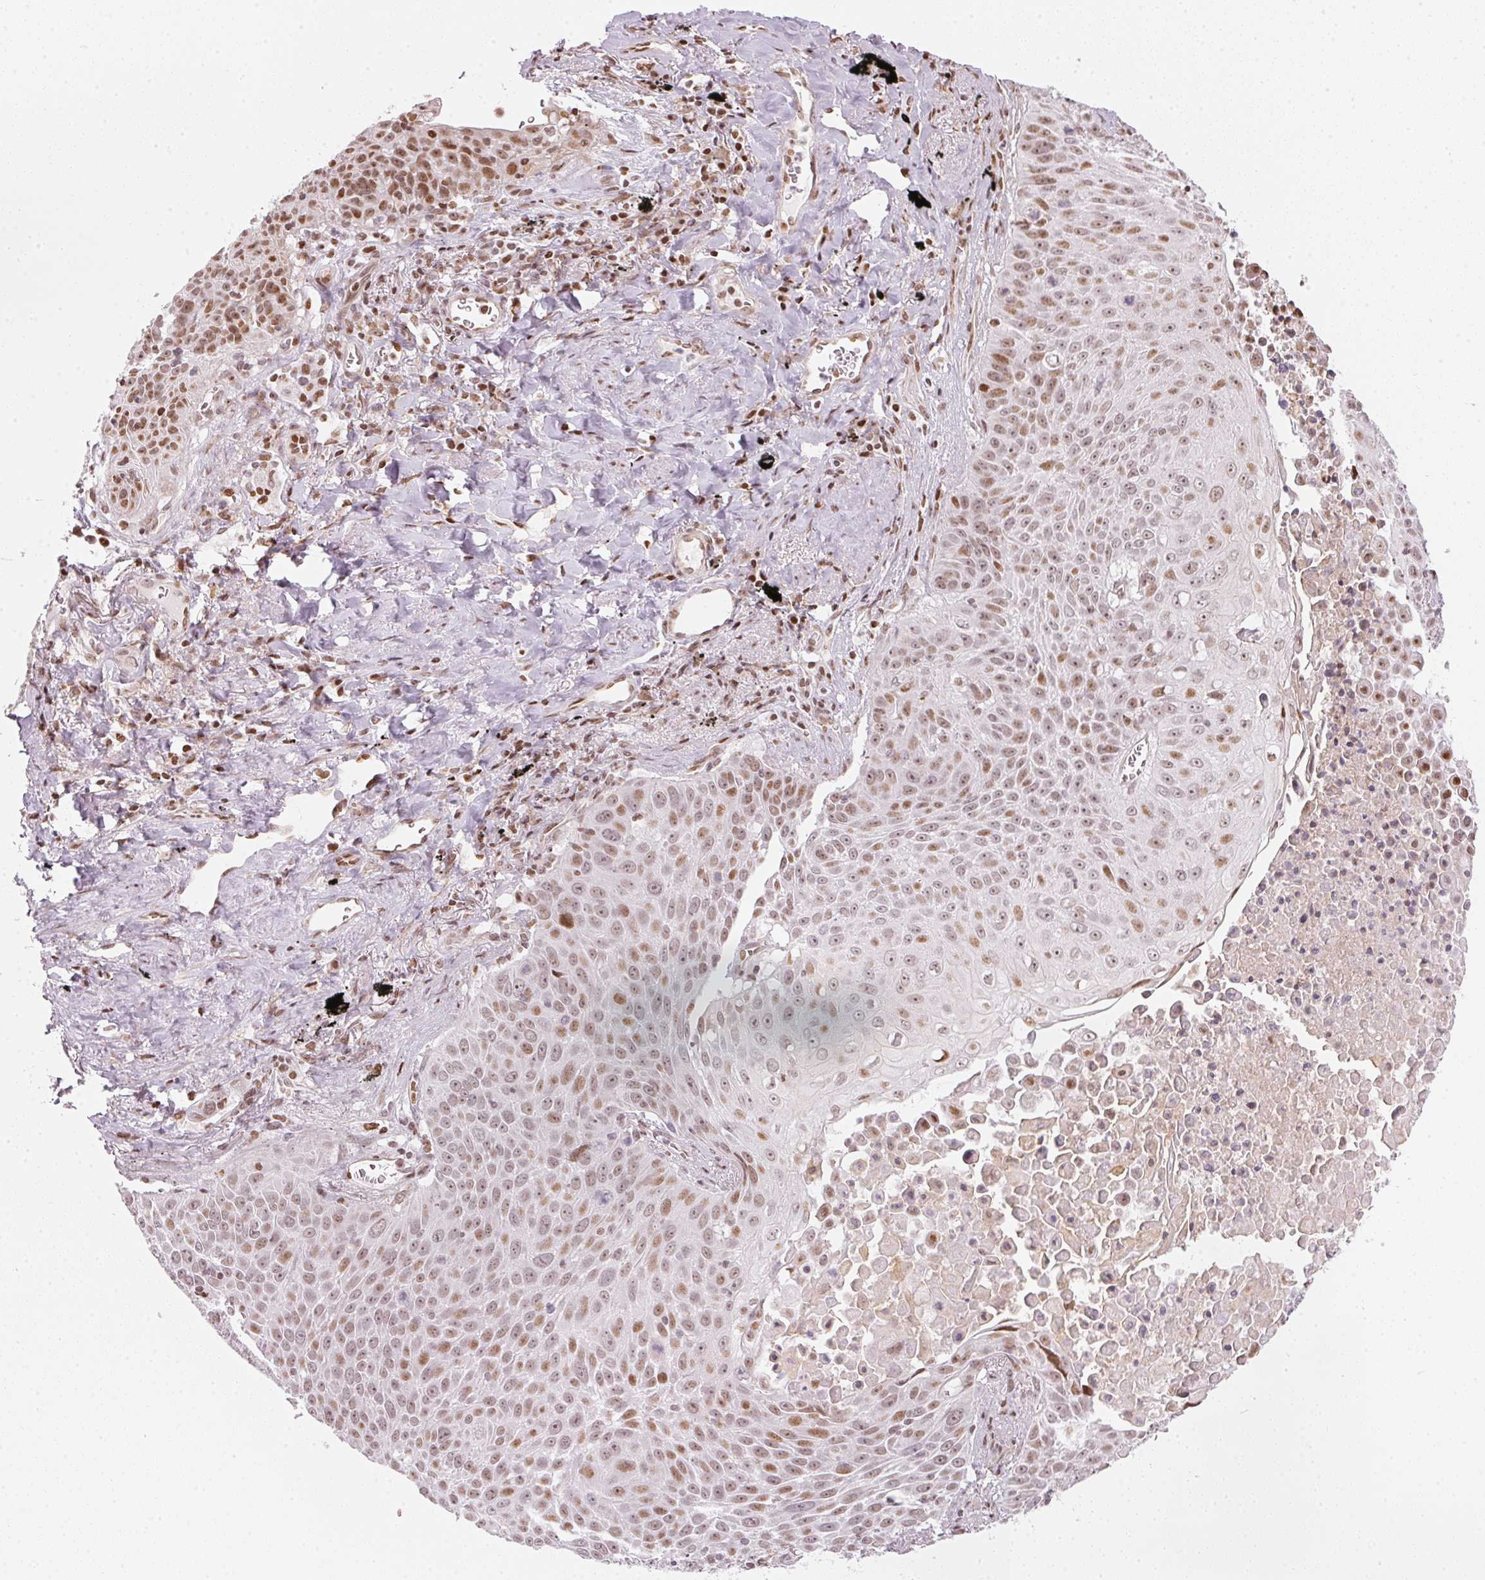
{"staining": {"intensity": "moderate", "quantity": ">75%", "location": "nuclear"}, "tissue": "lung cancer", "cell_type": "Tumor cells", "image_type": "cancer", "snomed": [{"axis": "morphology", "description": "Squamous cell carcinoma, NOS"}, {"axis": "morphology", "description": "Squamous cell carcinoma, metastatic, NOS"}, {"axis": "topography", "description": "Lymph node"}, {"axis": "topography", "description": "Lung"}], "caption": "A micrograph of metastatic squamous cell carcinoma (lung) stained for a protein reveals moderate nuclear brown staining in tumor cells.", "gene": "KAT6A", "patient": {"sex": "female", "age": 62}}